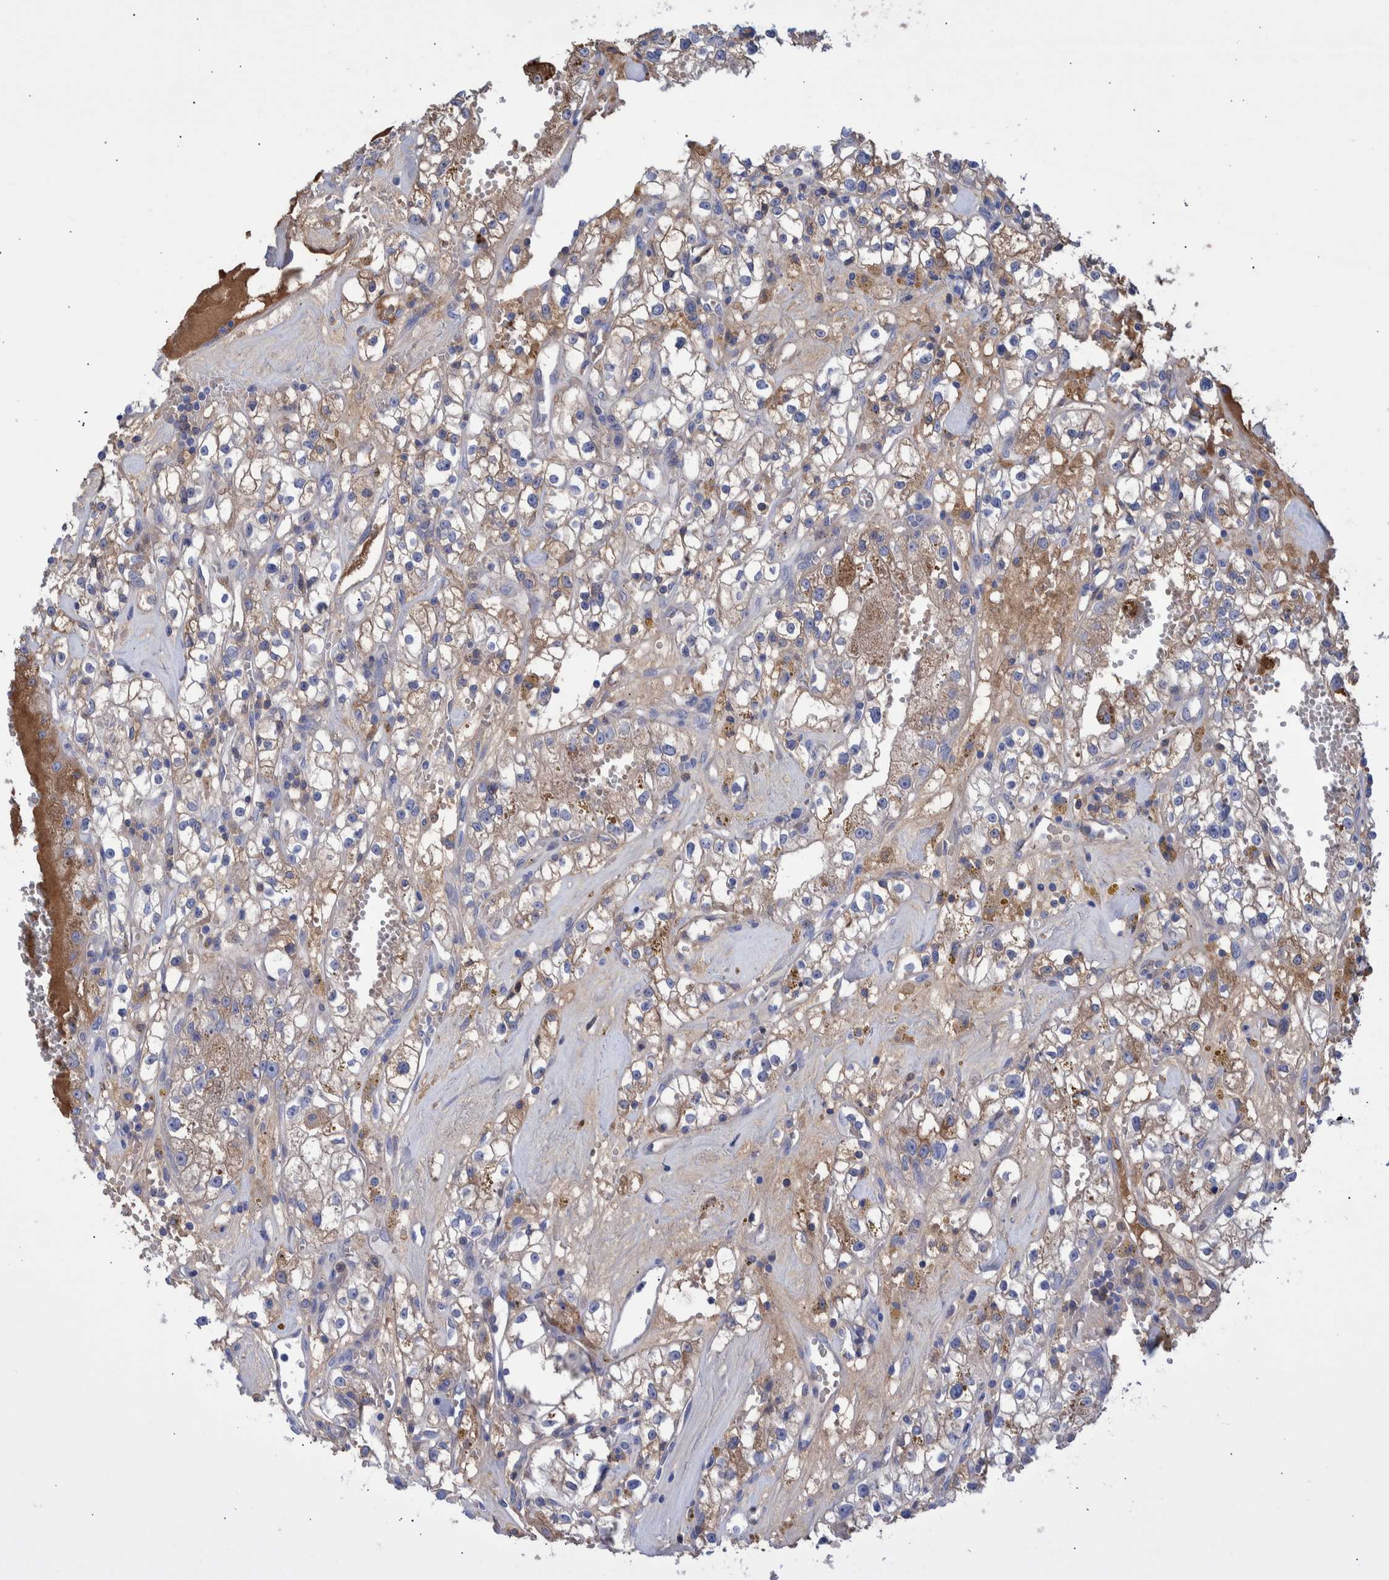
{"staining": {"intensity": "weak", "quantity": "25%-75%", "location": "cytoplasmic/membranous"}, "tissue": "renal cancer", "cell_type": "Tumor cells", "image_type": "cancer", "snomed": [{"axis": "morphology", "description": "Adenocarcinoma, NOS"}, {"axis": "topography", "description": "Kidney"}], "caption": "About 25%-75% of tumor cells in adenocarcinoma (renal) show weak cytoplasmic/membranous protein expression as visualized by brown immunohistochemical staining.", "gene": "DLL4", "patient": {"sex": "male", "age": 56}}